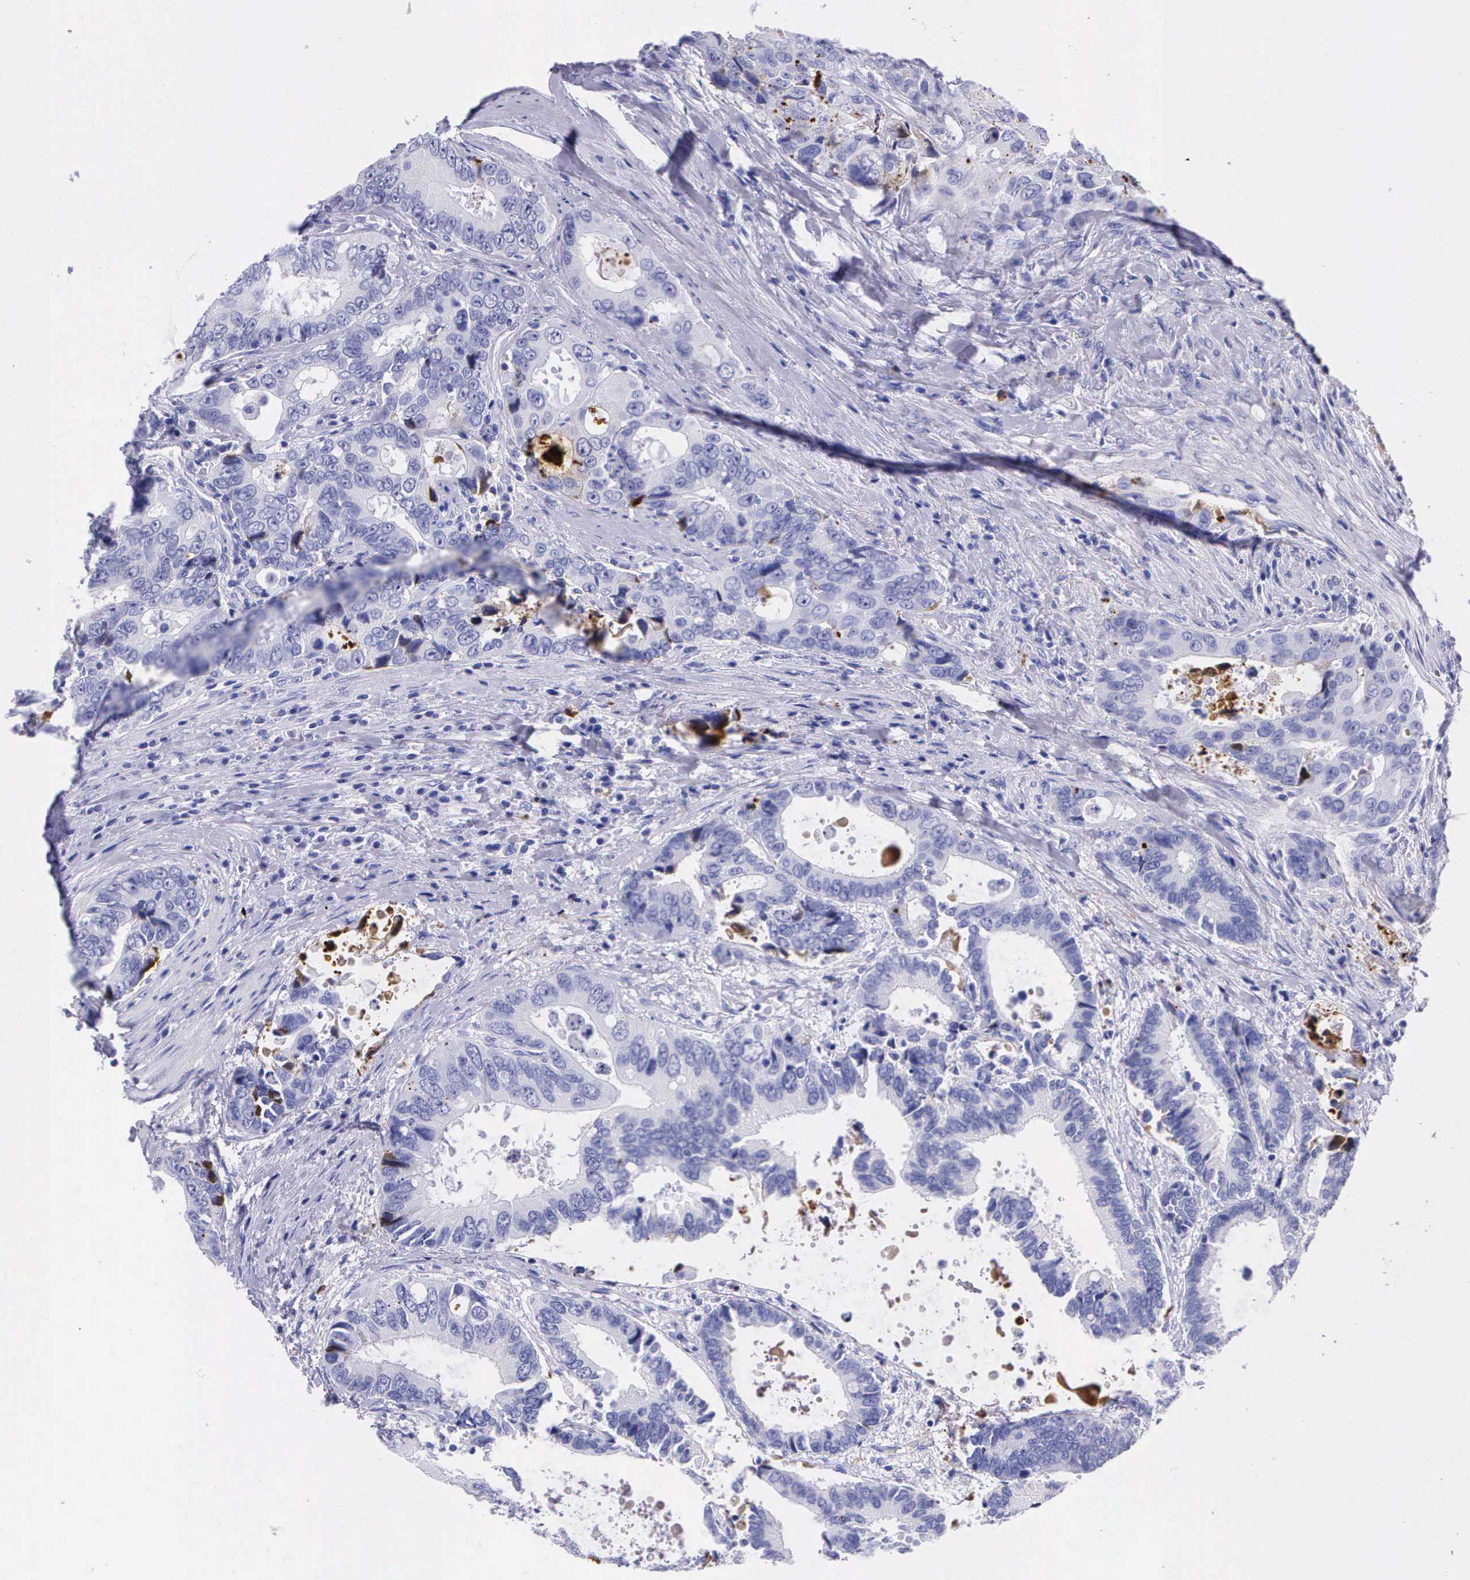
{"staining": {"intensity": "negative", "quantity": "none", "location": "none"}, "tissue": "colorectal cancer", "cell_type": "Tumor cells", "image_type": "cancer", "snomed": [{"axis": "morphology", "description": "Adenocarcinoma, NOS"}, {"axis": "topography", "description": "Rectum"}], "caption": "Immunohistochemistry (IHC) histopathology image of human colorectal cancer (adenocarcinoma) stained for a protein (brown), which displays no staining in tumor cells.", "gene": "PLG", "patient": {"sex": "female", "age": 67}}